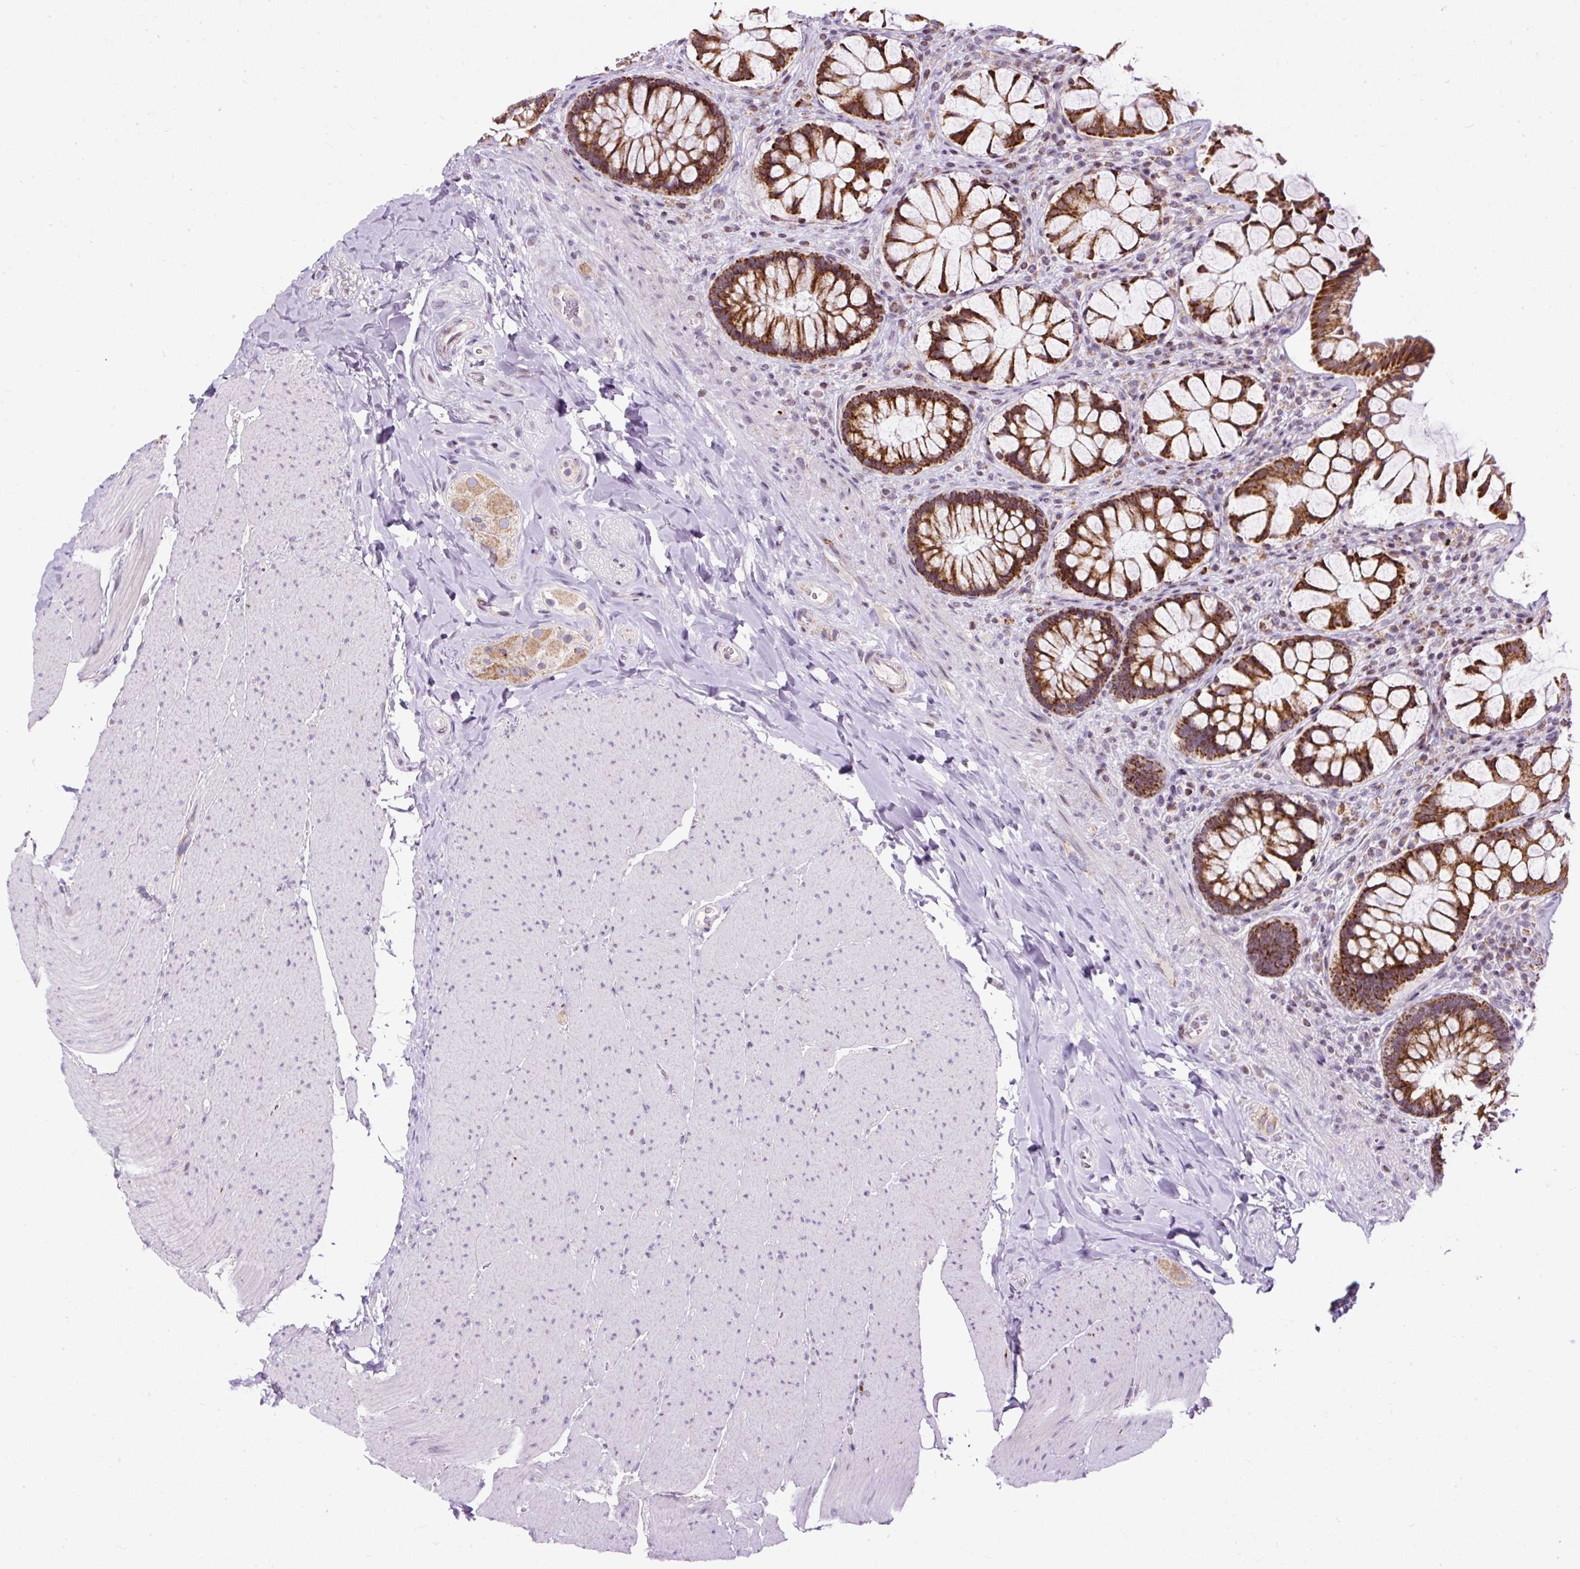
{"staining": {"intensity": "strong", "quantity": ">75%", "location": "cytoplasmic/membranous"}, "tissue": "rectum", "cell_type": "Glandular cells", "image_type": "normal", "snomed": [{"axis": "morphology", "description": "Normal tissue, NOS"}, {"axis": "topography", "description": "Rectum"}], "caption": "Strong cytoplasmic/membranous staining for a protein is present in about >75% of glandular cells of normal rectum using IHC.", "gene": "FMC1", "patient": {"sex": "female", "age": 58}}